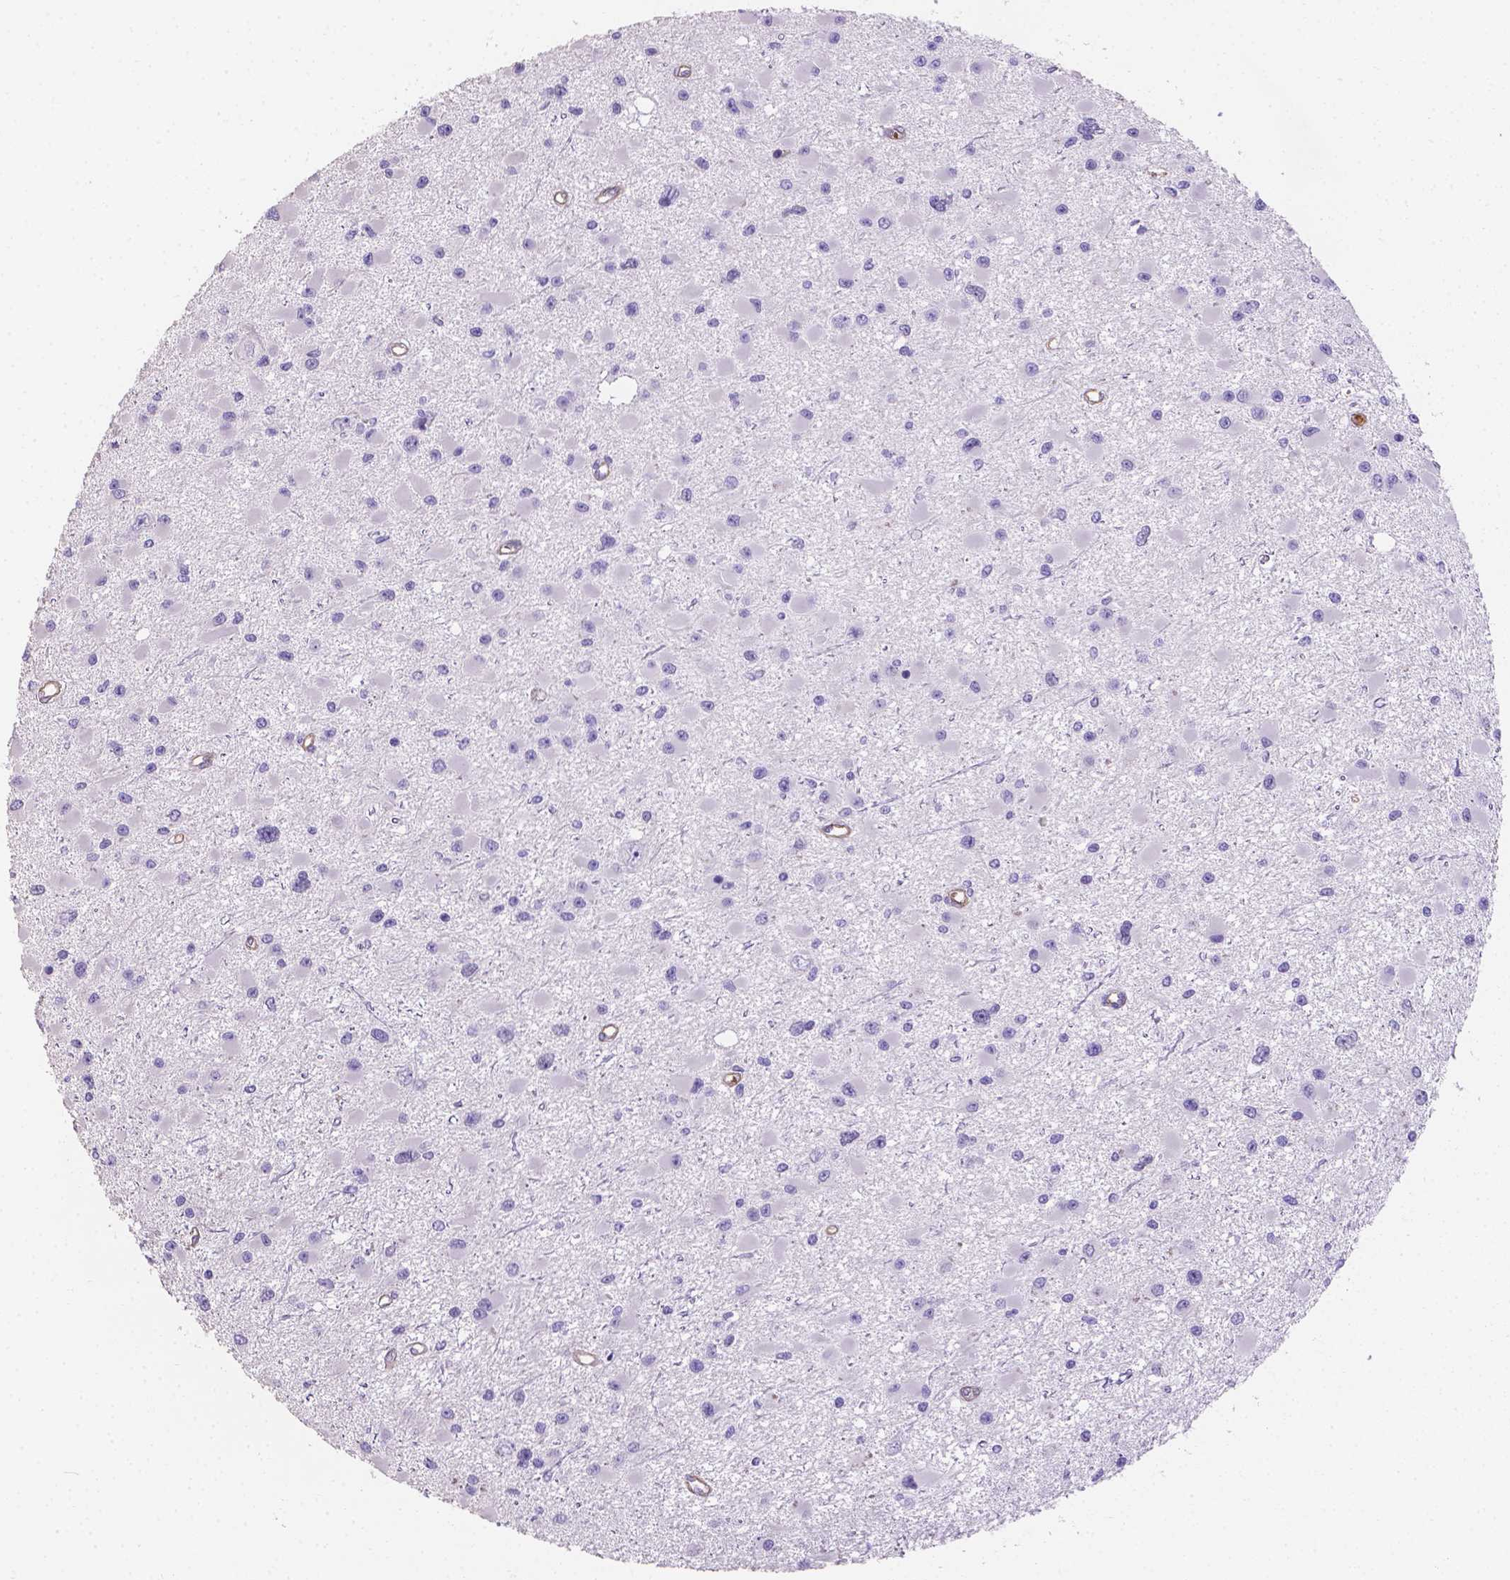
{"staining": {"intensity": "negative", "quantity": "none", "location": "none"}, "tissue": "glioma", "cell_type": "Tumor cells", "image_type": "cancer", "snomed": [{"axis": "morphology", "description": "Glioma, malignant, High grade"}, {"axis": "topography", "description": "Brain"}], "caption": "High magnification brightfield microscopy of high-grade glioma (malignant) stained with DAB (brown) and counterstained with hematoxylin (blue): tumor cells show no significant positivity. (DAB IHC with hematoxylin counter stain).", "gene": "SLC40A1", "patient": {"sex": "male", "age": 54}}